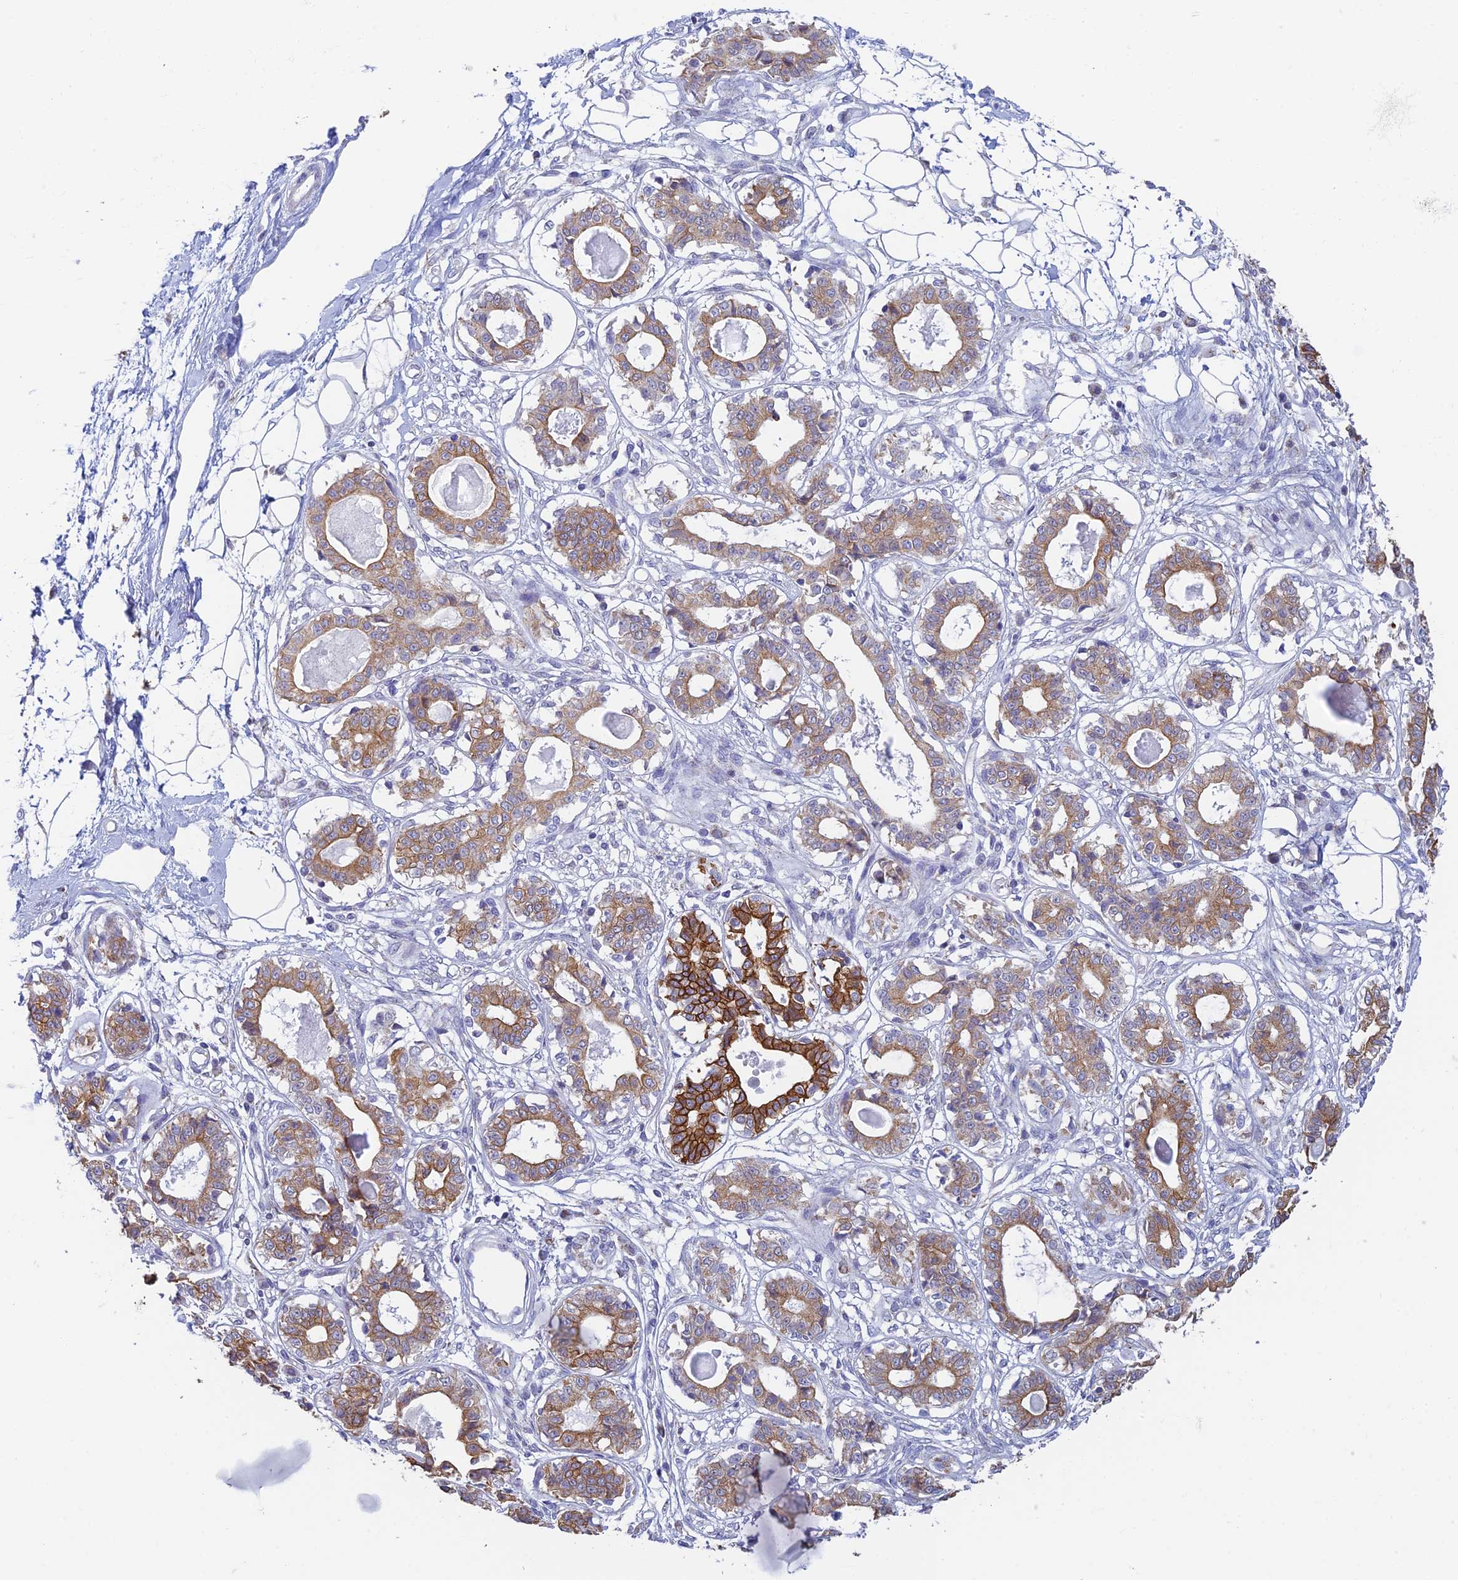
{"staining": {"intensity": "negative", "quantity": "none", "location": "none"}, "tissue": "breast", "cell_type": "Adipocytes", "image_type": "normal", "snomed": [{"axis": "morphology", "description": "Normal tissue, NOS"}, {"axis": "topography", "description": "Breast"}], "caption": "Adipocytes are negative for brown protein staining in benign breast. (DAB immunohistochemistry (IHC) with hematoxylin counter stain).", "gene": "REXO5", "patient": {"sex": "female", "age": 45}}